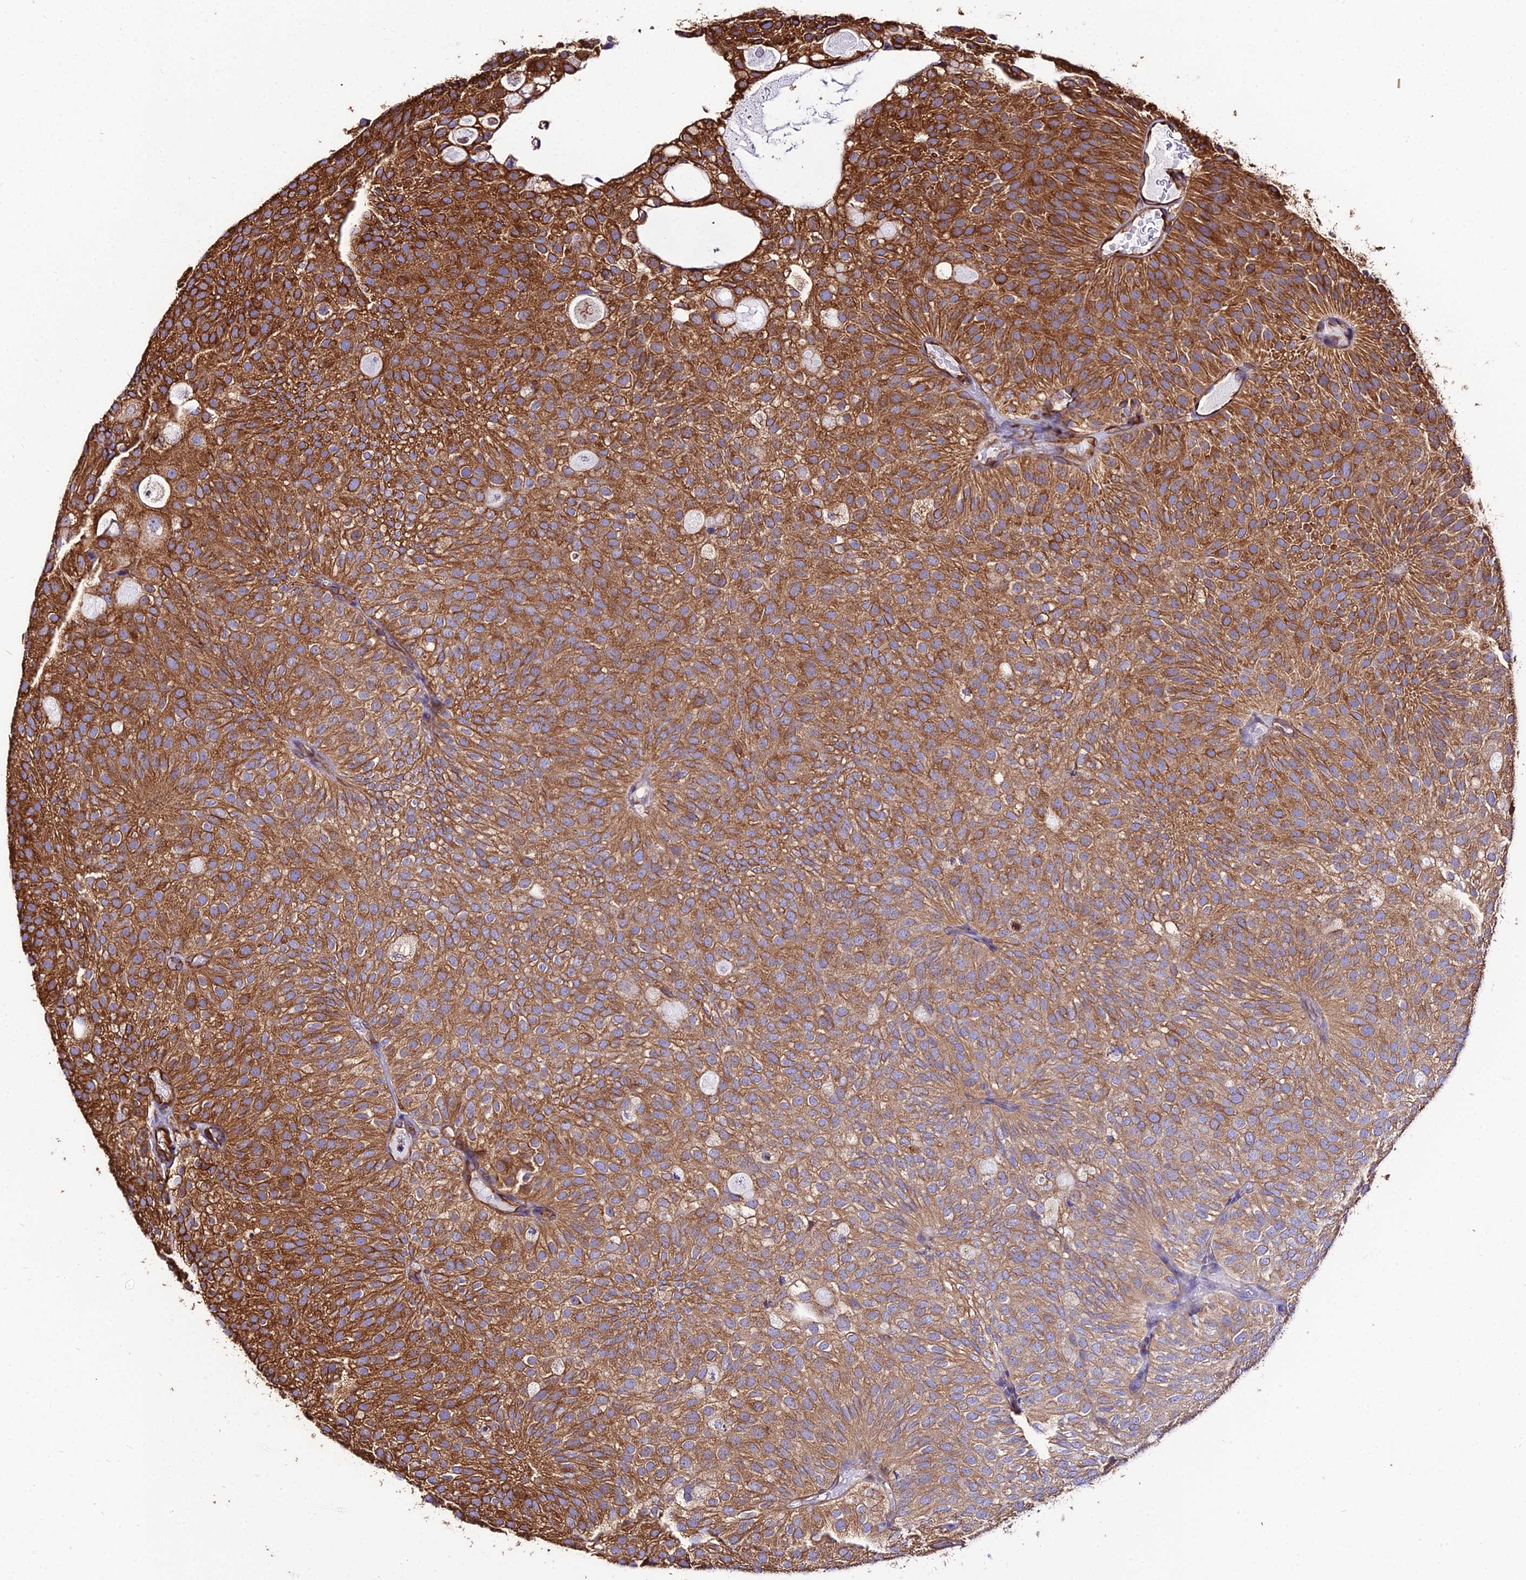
{"staining": {"intensity": "strong", "quantity": ">75%", "location": "cytoplasmic/membranous"}, "tissue": "urothelial cancer", "cell_type": "Tumor cells", "image_type": "cancer", "snomed": [{"axis": "morphology", "description": "Urothelial carcinoma, Low grade"}, {"axis": "topography", "description": "Urinary bladder"}], "caption": "DAB immunohistochemical staining of human urothelial cancer exhibits strong cytoplasmic/membranous protein staining in about >75% of tumor cells.", "gene": "TUBA3D", "patient": {"sex": "male", "age": 78}}